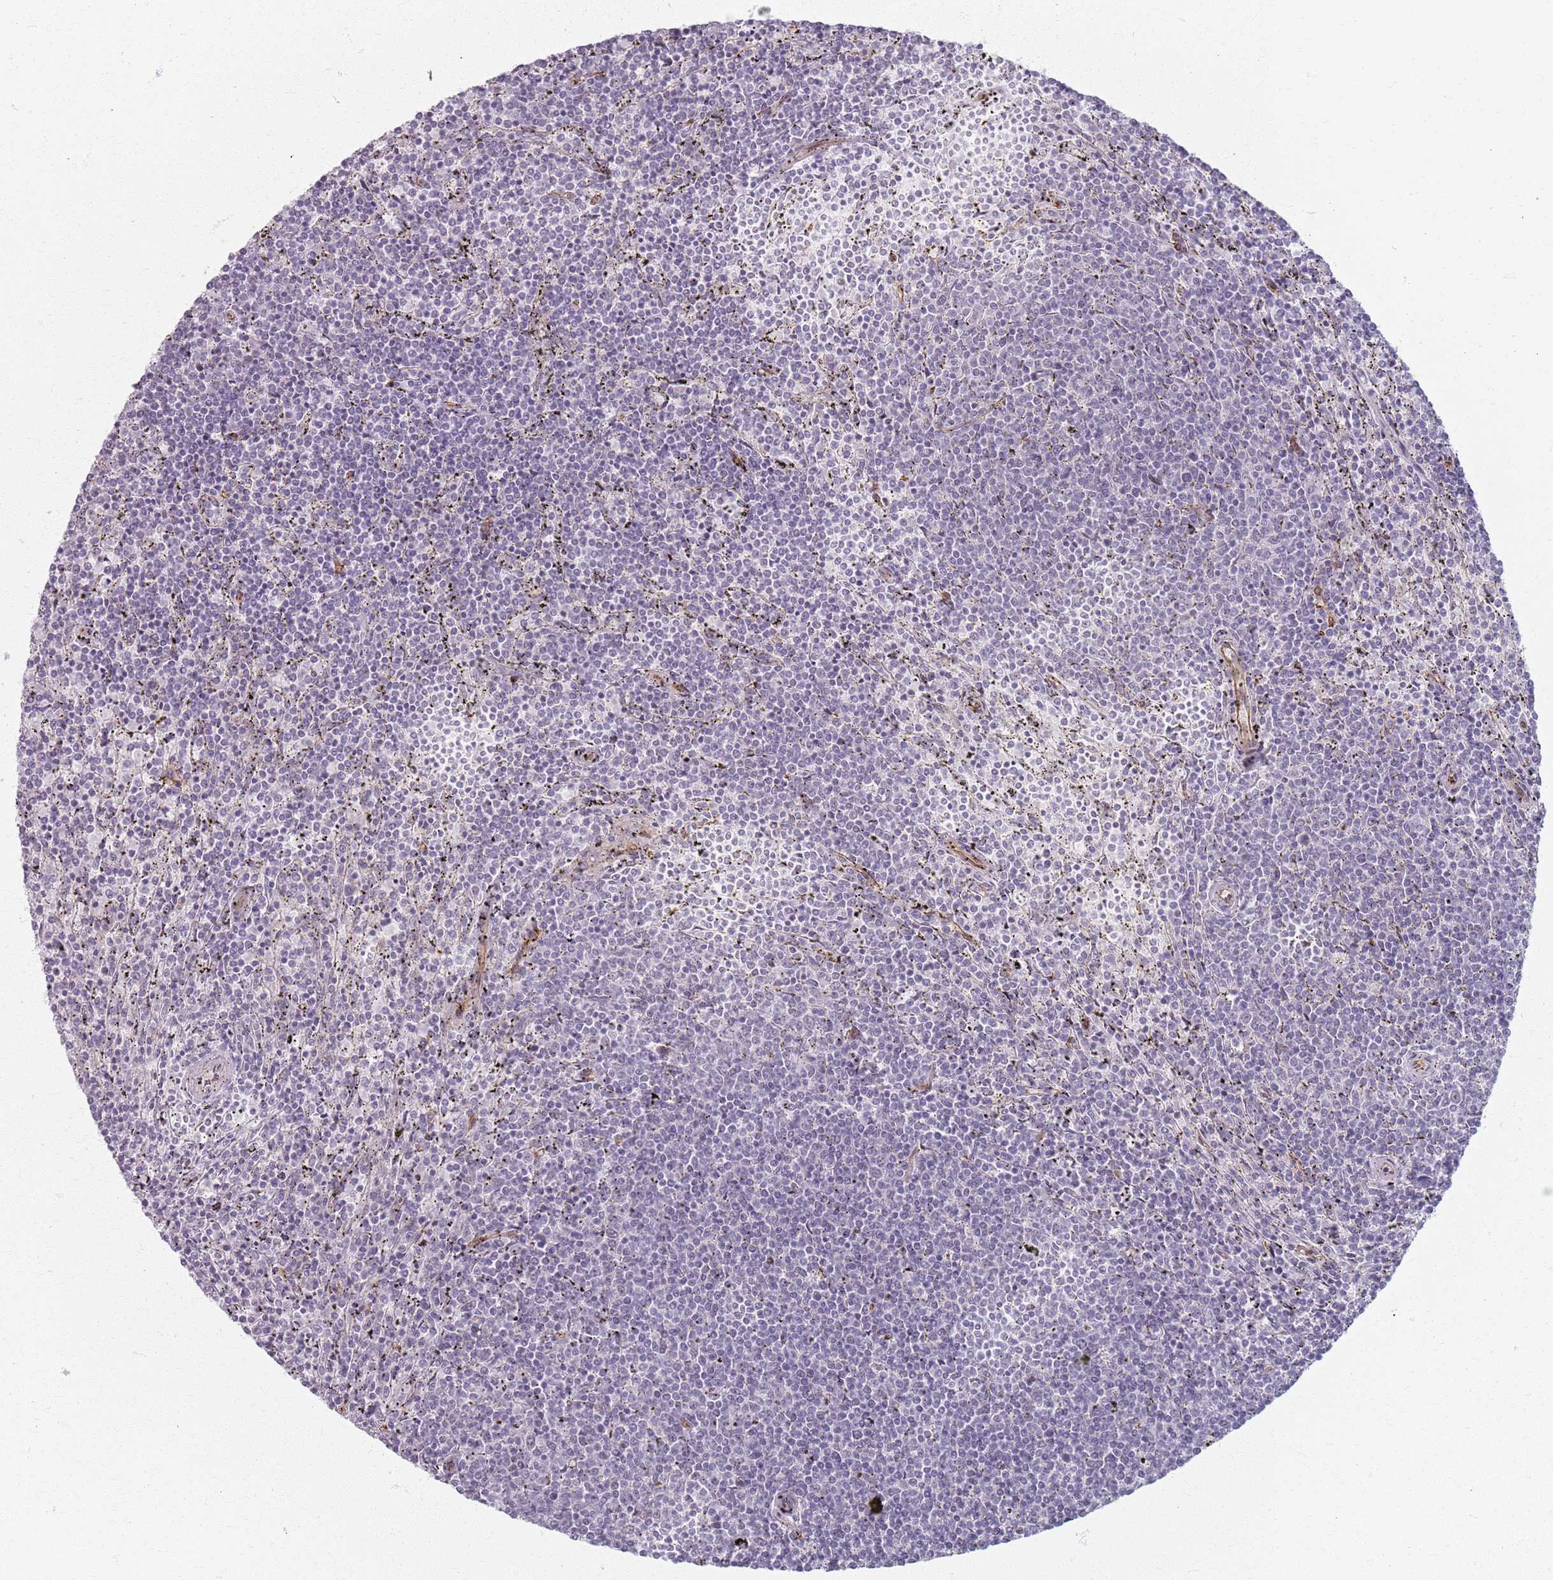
{"staining": {"intensity": "negative", "quantity": "none", "location": "none"}, "tissue": "lymphoma", "cell_type": "Tumor cells", "image_type": "cancer", "snomed": [{"axis": "morphology", "description": "Malignant lymphoma, non-Hodgkin's type, Low grade"}, {"axis": "topography", "description": "Spleen"}], "caption": "IHC of malignant lymphoma, non-Hodgkin's type (low-grade) demonstrates no positivity in tumor cells.", "gene": "KCNA5", "patient": {"sex": "female", "age": 50}}